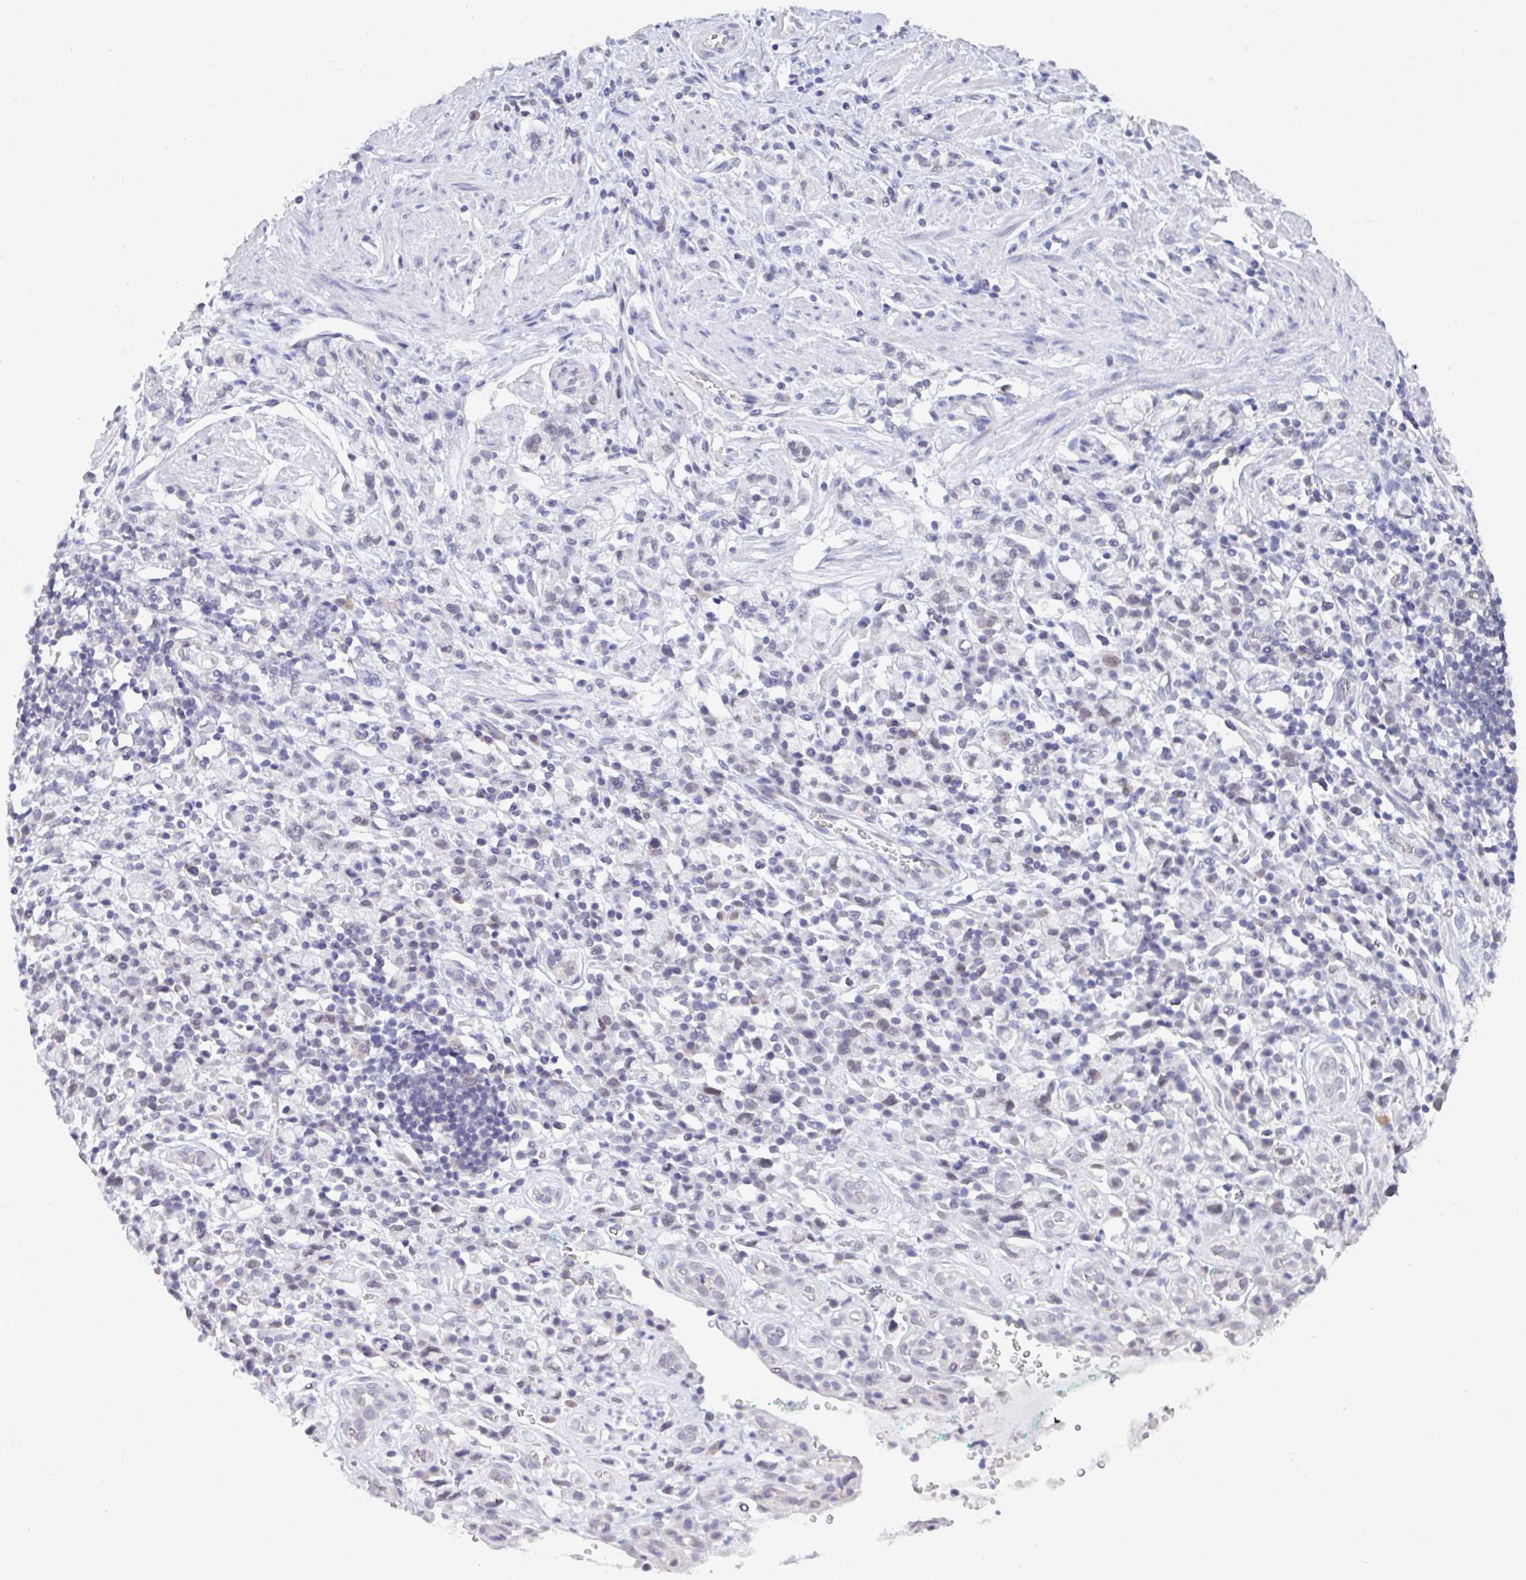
{"staining": {"intensity": "negative", "quantity": "none", "location": "none"}, "tissue": "stomach cancer", "cell_type": "Tumor cells", "image_type": "cancer", "snomed": [{"axis": "morphology", "description": "Adenocarcinoma, NOS"}, {"axis": "topography", "description": "Stomach"}], "caption": "This micrograph is of stomach cancer (adenocarcinoma) stained with IHC to label a protein in brown with the nuclei are counter-stained blue. There is no staining in tumor cells.", "gene": "SERPINB13", "patient": {"sex": "male", "age": 77}}